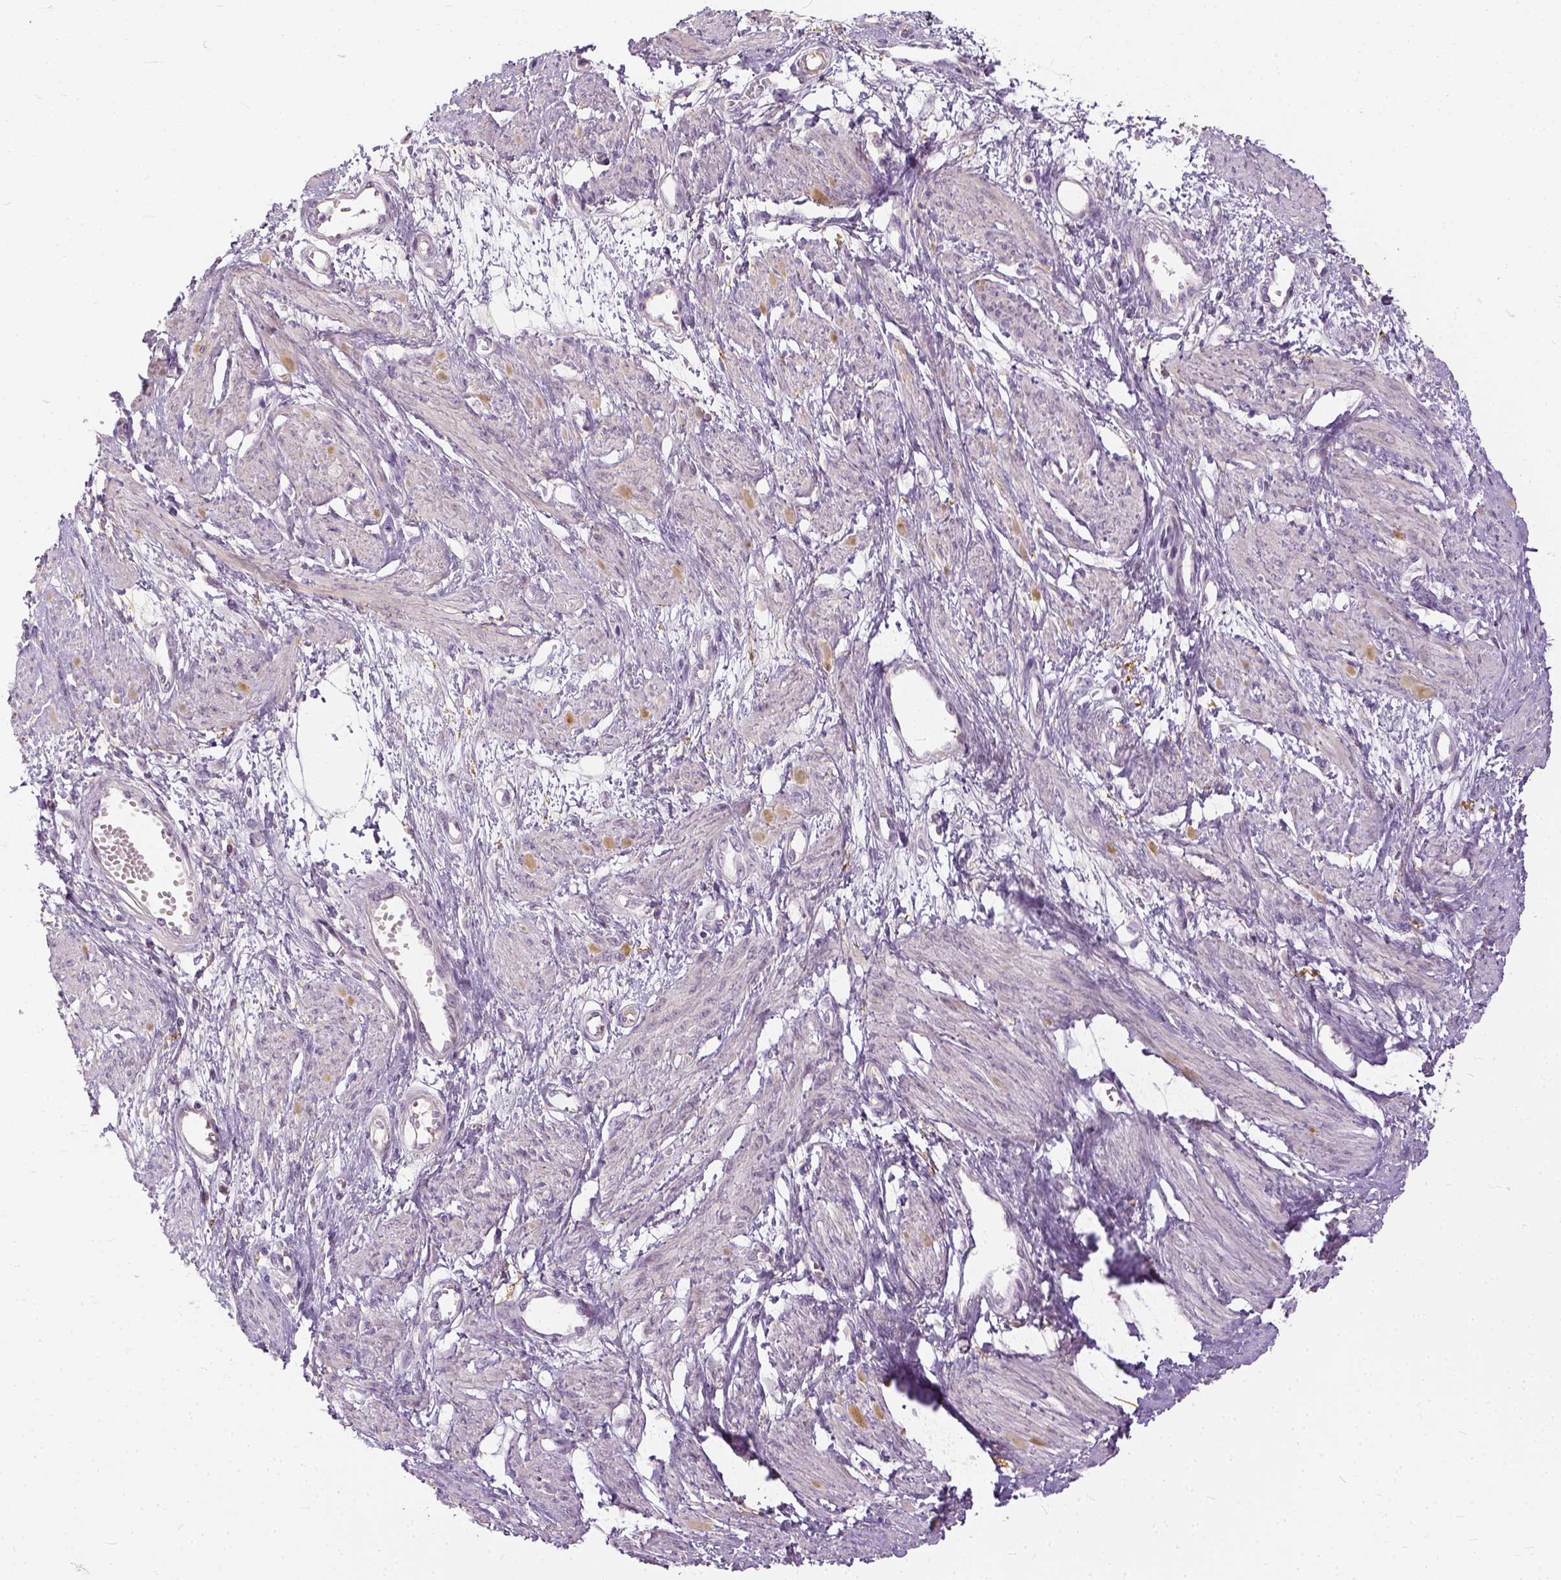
{"staining": {"intensity": "negative", "quantity": "none", "location": "none"}, "tissue": "smooth muscle", "cell_type": "Smooth muscle cells", "image_type": "normal", "snomed": [{"axis": "morphology", "description": "Normal tissue, NOS"}, {"axis": "topography", "description": "Smooth muscle"}, {"axis": "topography", "description": "Uterus"}], "caption": "A histopathology image of smooth muscle stained for a protein exhibits no brown staining in smooth muscle cells. The staining was performed using DAB to visualize the protein expression in brown, while the nuclei were stained in blue with hematoxylin (Magnification: 20x).", "gene": "ANO2", "patient": {"sex": "female", "age": 39}}